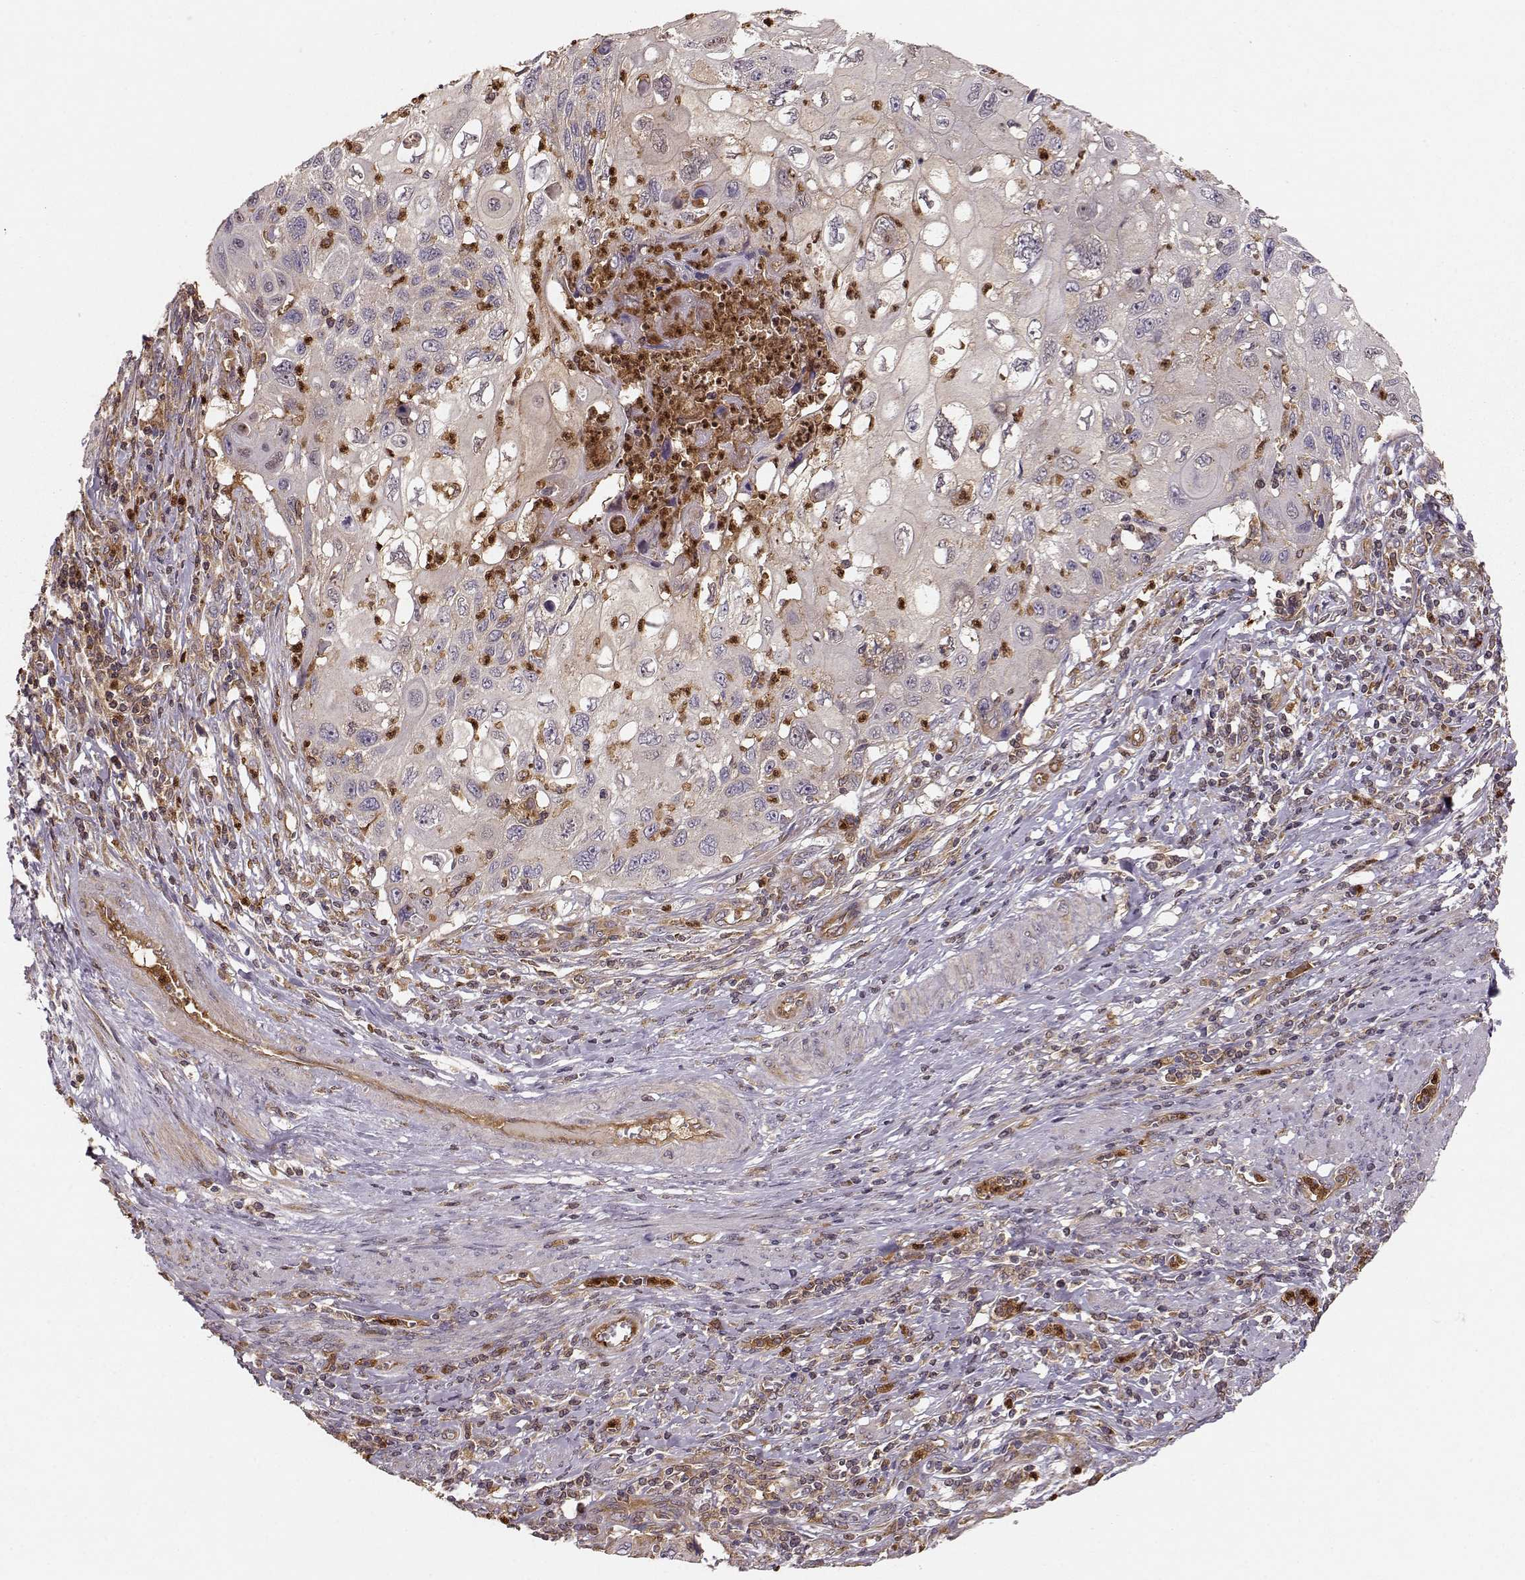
{"staining": {"intensity": "weak", "quantity": ">75%", "location": "cytoplasmic/membranous"}, "tissue": "cervical cancer", "cell_type": "Tumor cells", "image_type": "cancer", "snomed": [{"axis": "morphology", "description": "Squamous cell carcinoma, NOS"}, {"axis": "topography", "description": "Cervix"}], "caption": "This is an image of immunohistochemistry staining of cervical cancer (squamous cell carcinoma), which shows weak positivity in the cytoplasmic/membranous of tumor cells.", "gene": "ARHGEF2", "patient": {"sex": "female", "age": 70}}